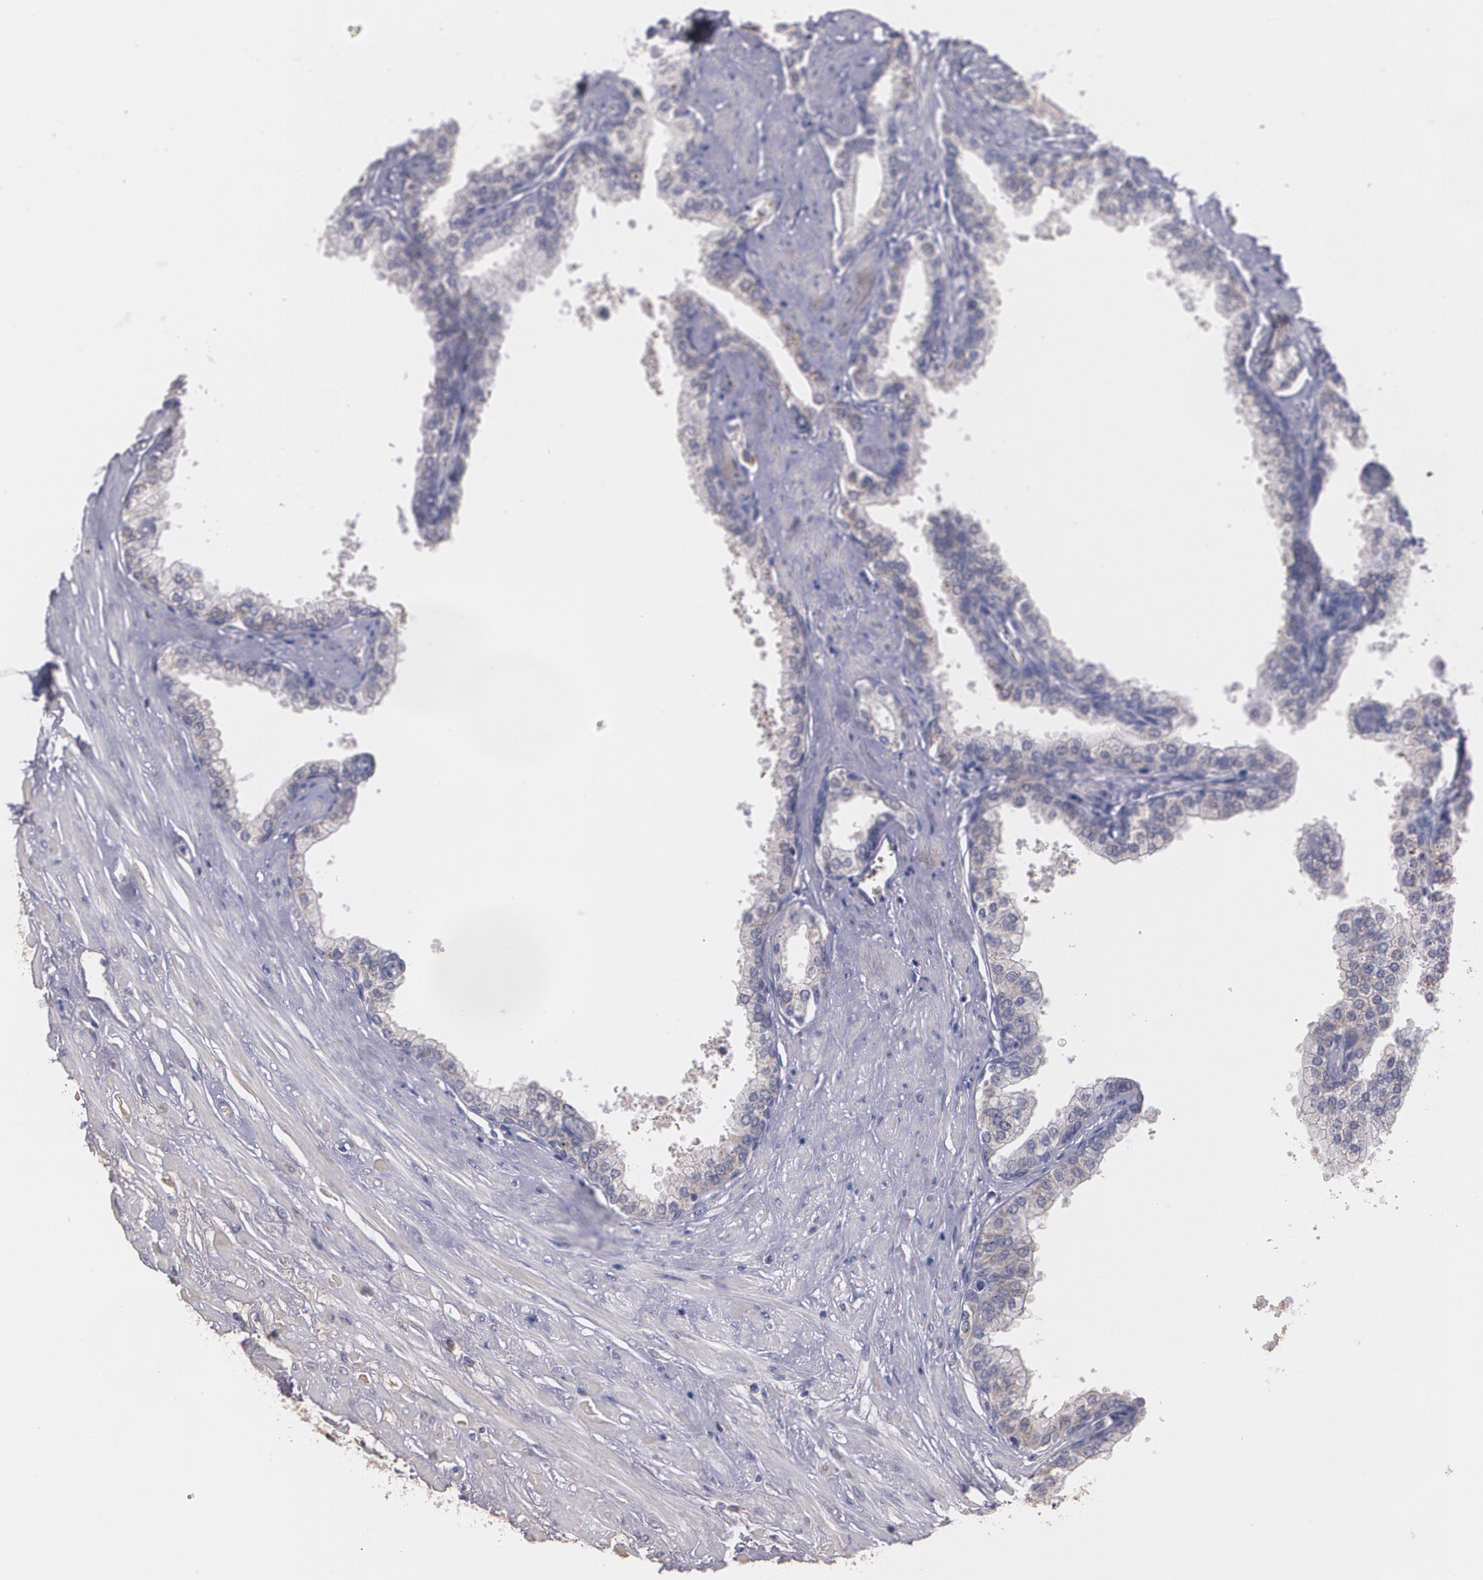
{"staining": {"intensity": "weak", "quantity": ">75%", "location": "cytoplasmic/membranous"}, "tissue": "prostate", "cell_type": "Glandular cells", "image_type": "normal", "snomed": [{"axis": "morphology", "description": "Normal tissue, NOS"}, {"axis": "topography", "description": "Prostate"}], "caption": "Brown immunohistochemical staining in unremarkable human prostate shows weak cytoplasmic/membranous expression in about >75% of glandular cells.", "gene": "AMBP", "patient": {"sex": "male", "age": 60}}